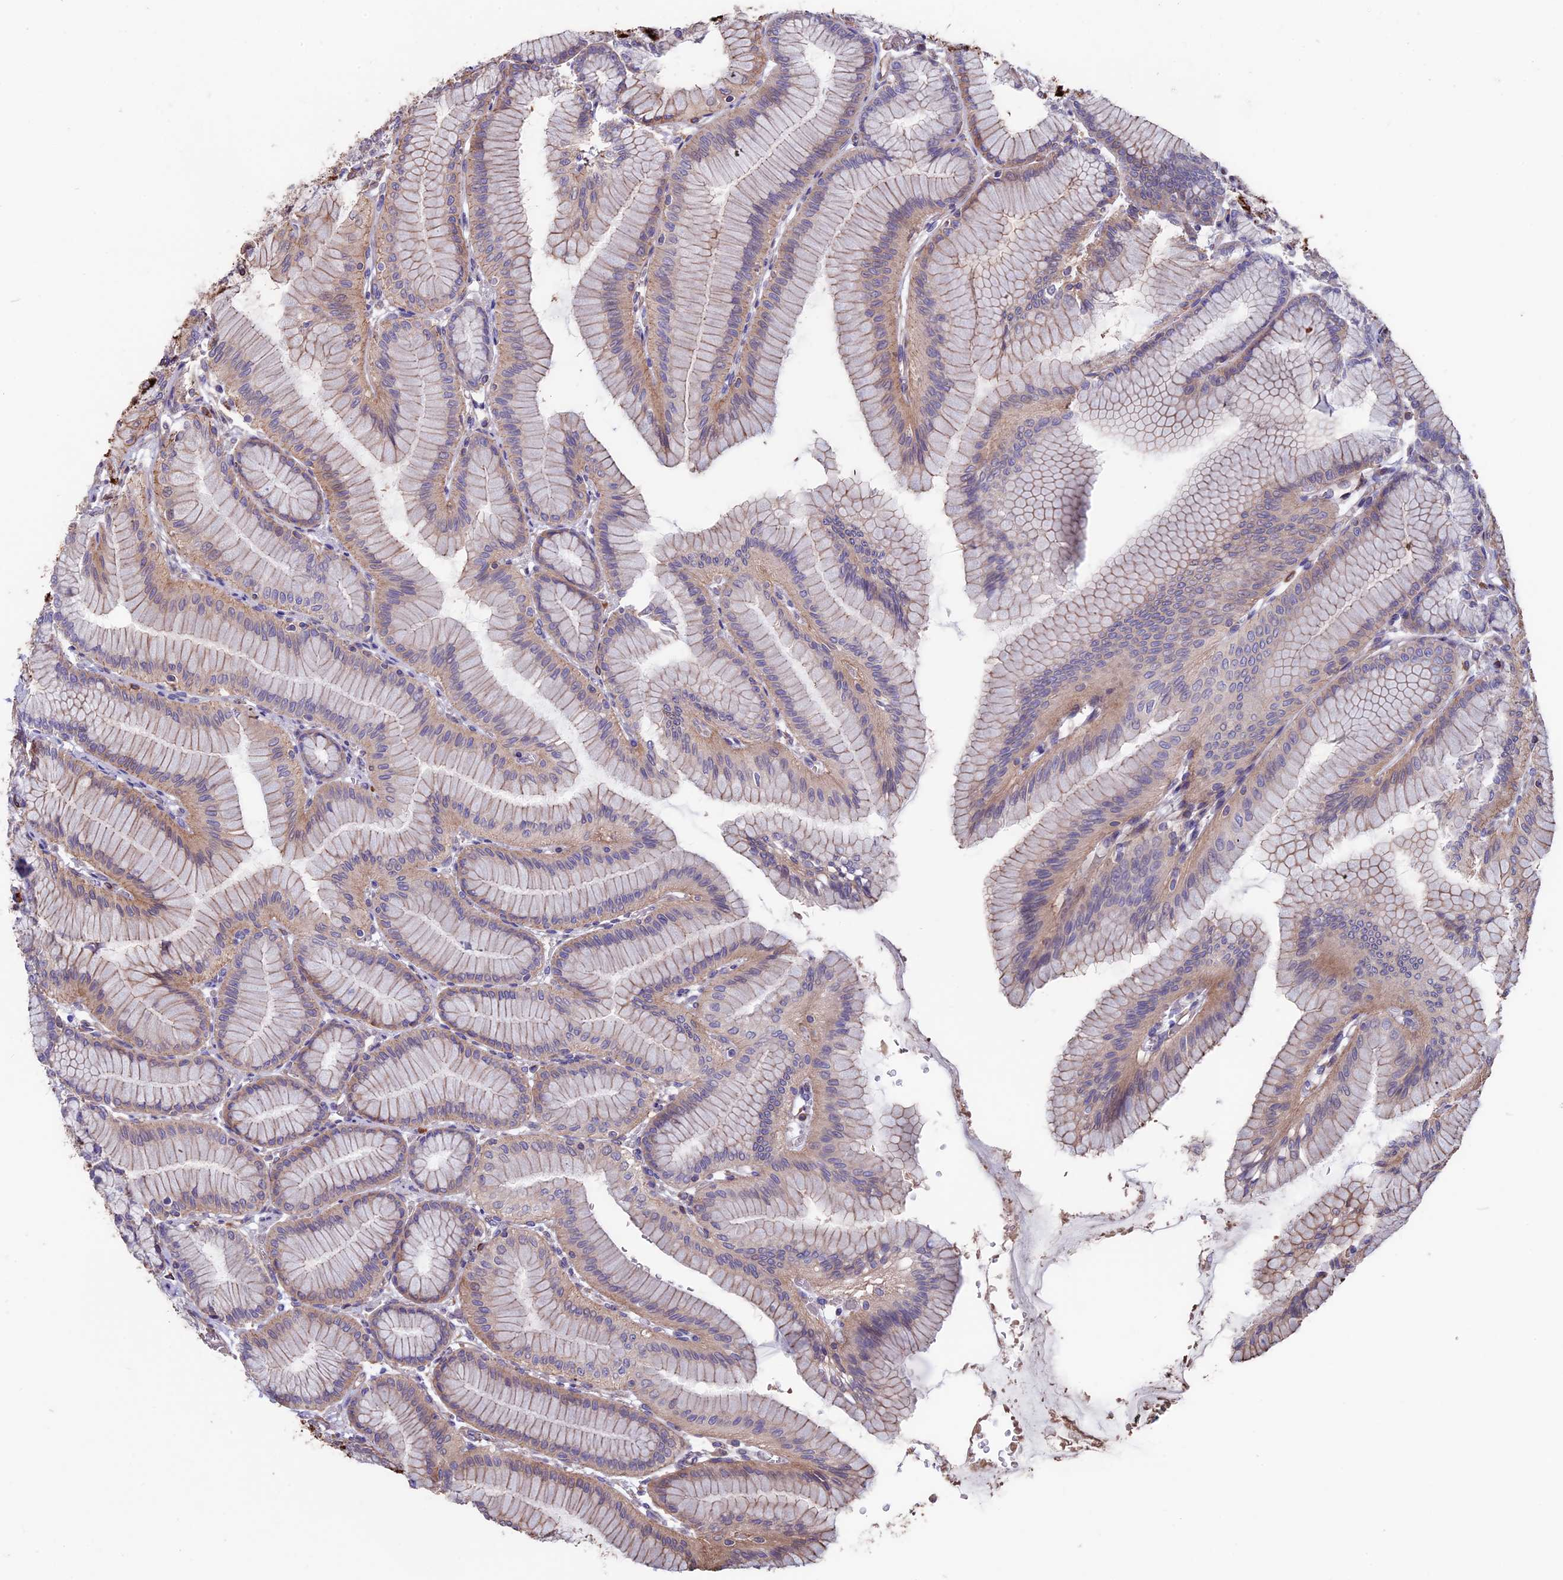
{"staining": {"intensity": "strong", "quantity": "25%-75%", "location": "cytoplasmic/membranous"}, "tissue": "stomach", "cell_type": "Glandular cells", "image_type": "normal", "snomed": [{"axis": "morphology", "description": "Normal tissue, NOS"}, {"axis": "morphology", "description": "Adenocarcinoma, NOS"}, {"axis": "morphology", "description": "Adenocarcinoma, High grade"}, {"axis": "topography", "description": "Stomach, upper"}, {"axis": "topography", "description": "Stomach"}], "caption": "IHC image of normal human stomach stained for a protein (brown), which demonstrates high levels of strong cytoplasmic/membranous positivity in approximately 25%-75% of glandular cells.", "gene": "SEH1L", "patient": {"sex": "female", "age": 65}}